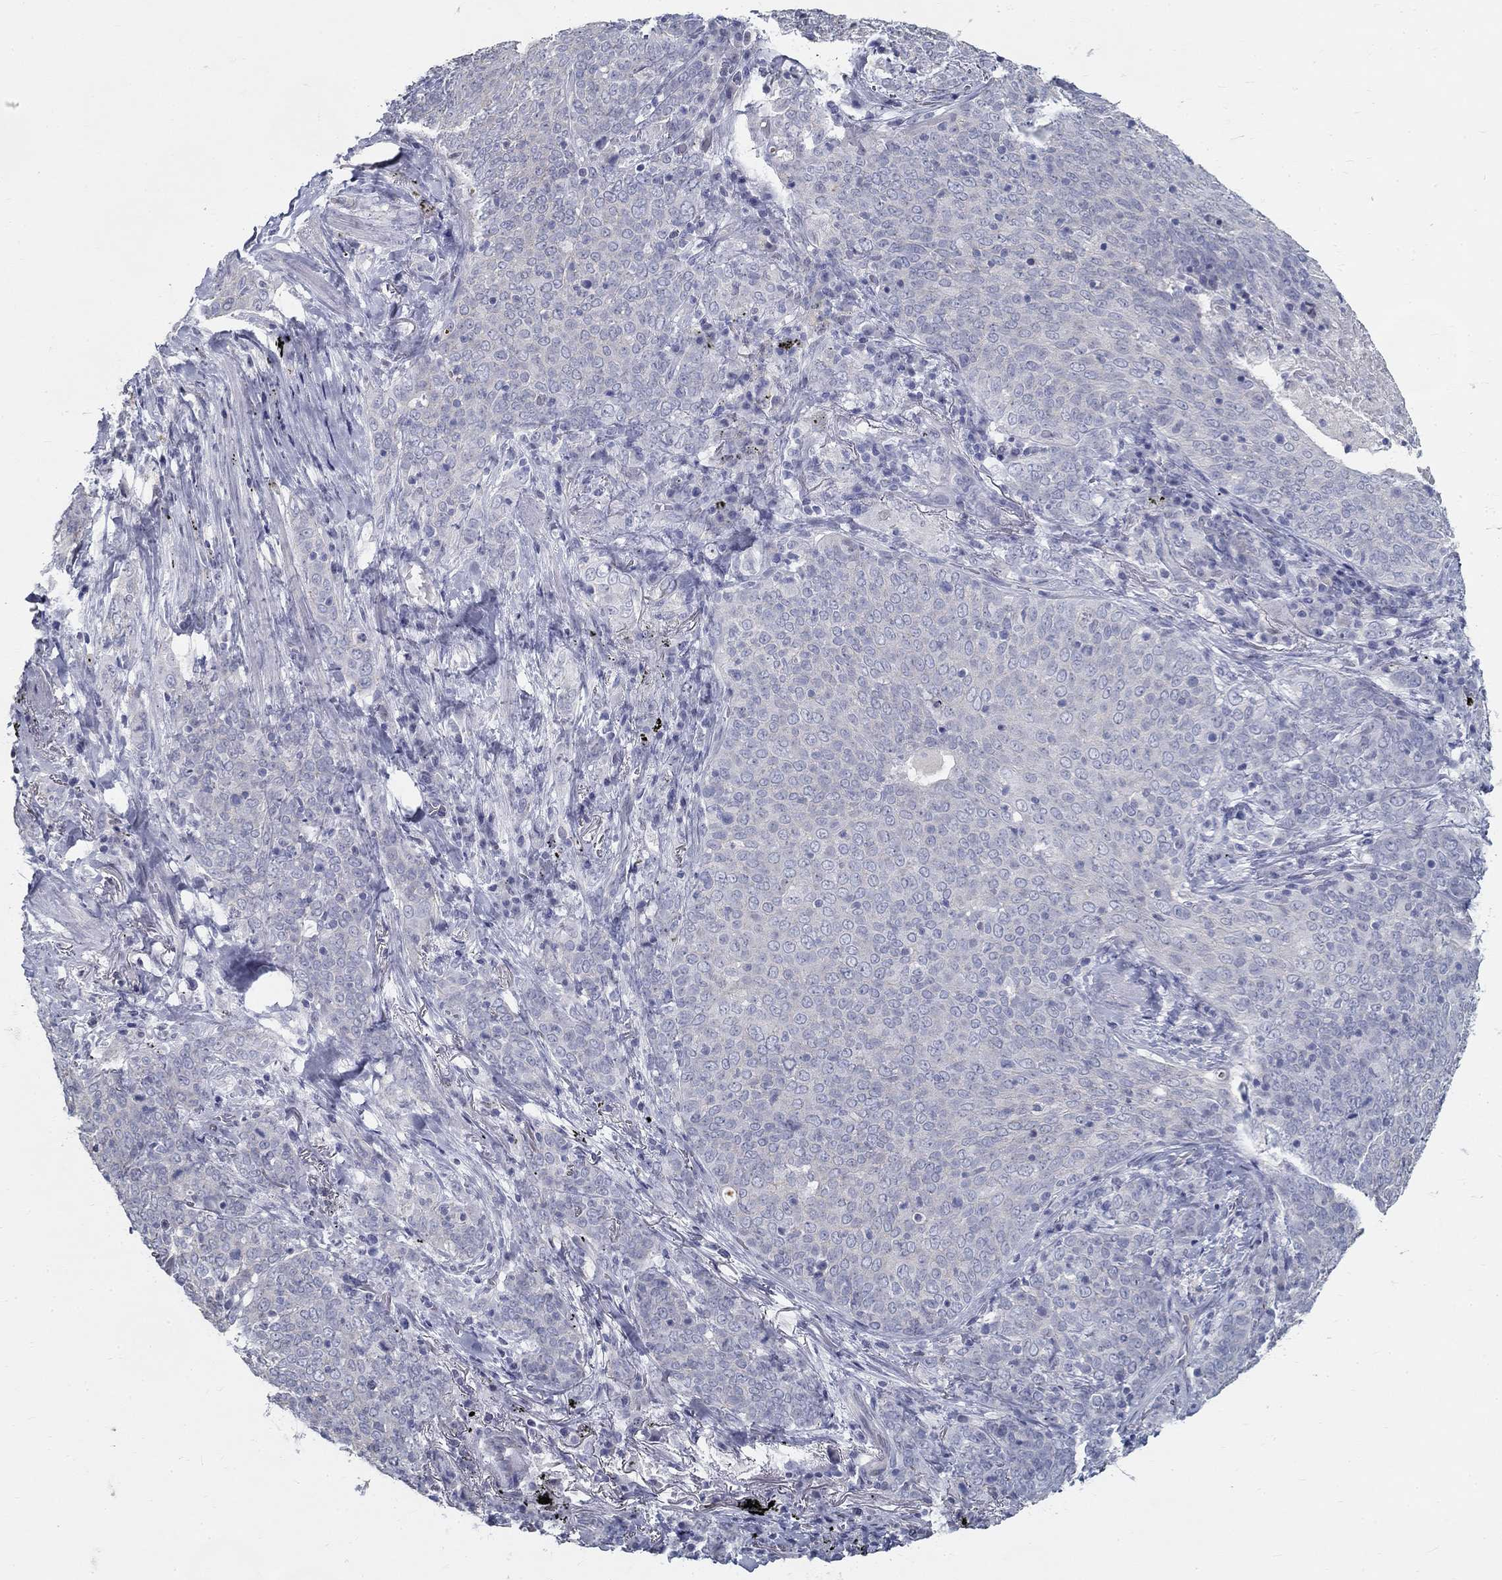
{"staining": {"intensity": "negative", "quantity": "none", "location": "none"}, "tissue": "lung cancer", "cell_type": "Tumor cells", "image_type": "cancer", "snomed": [{"axis": "morphology", "description": "Squamous cell carcinoma, NOS"}, {"axis": "topography", "description": "Lung"}], "caption": "Lung cancer stained for a protein using immunohistochemistry (IHC) displays no positivity tumor cells.", "gene": "GUCA1A", "patient": {"sex": "male", "age": 82}}